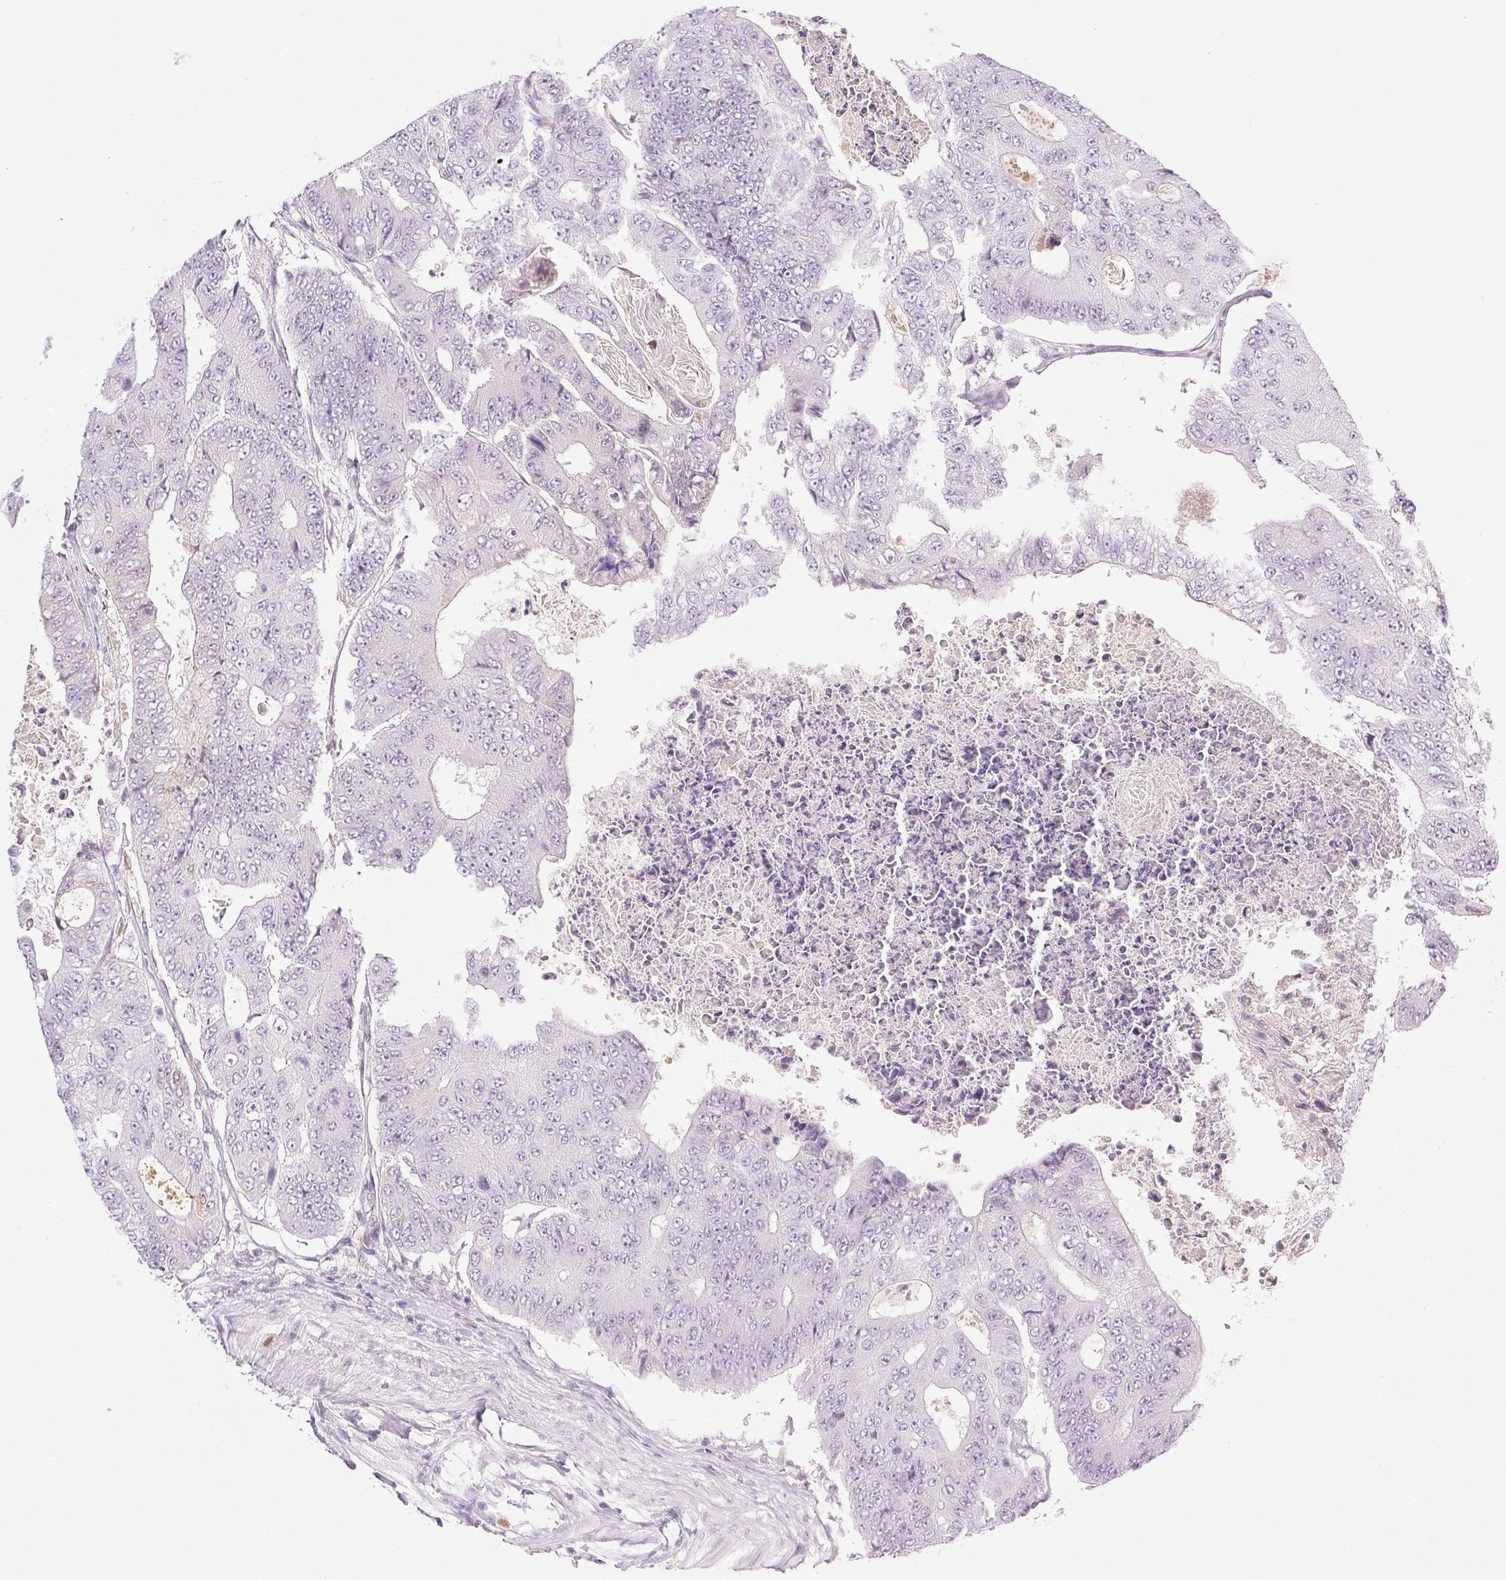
{"staining": {"intensity": "negative", "quantity": "none", "location": "none"}, "tissue": "colorectal cancer", "cell_type": "Tumor cells", "image_type": "cancer", "snomed": [{"axis": "morphology", "description": "Adenocarcinoma, NOS"}, {"axis": "topography", "description": "Colon"}], "caption": "A high-resolution photomicrograph shows IHC staining of colorectal cancer (adenocarcinoma), which reveals no significant positivity in tumor cells.", "gene": "COL7A1", "patient": {"sex": "female", "age": 48}}